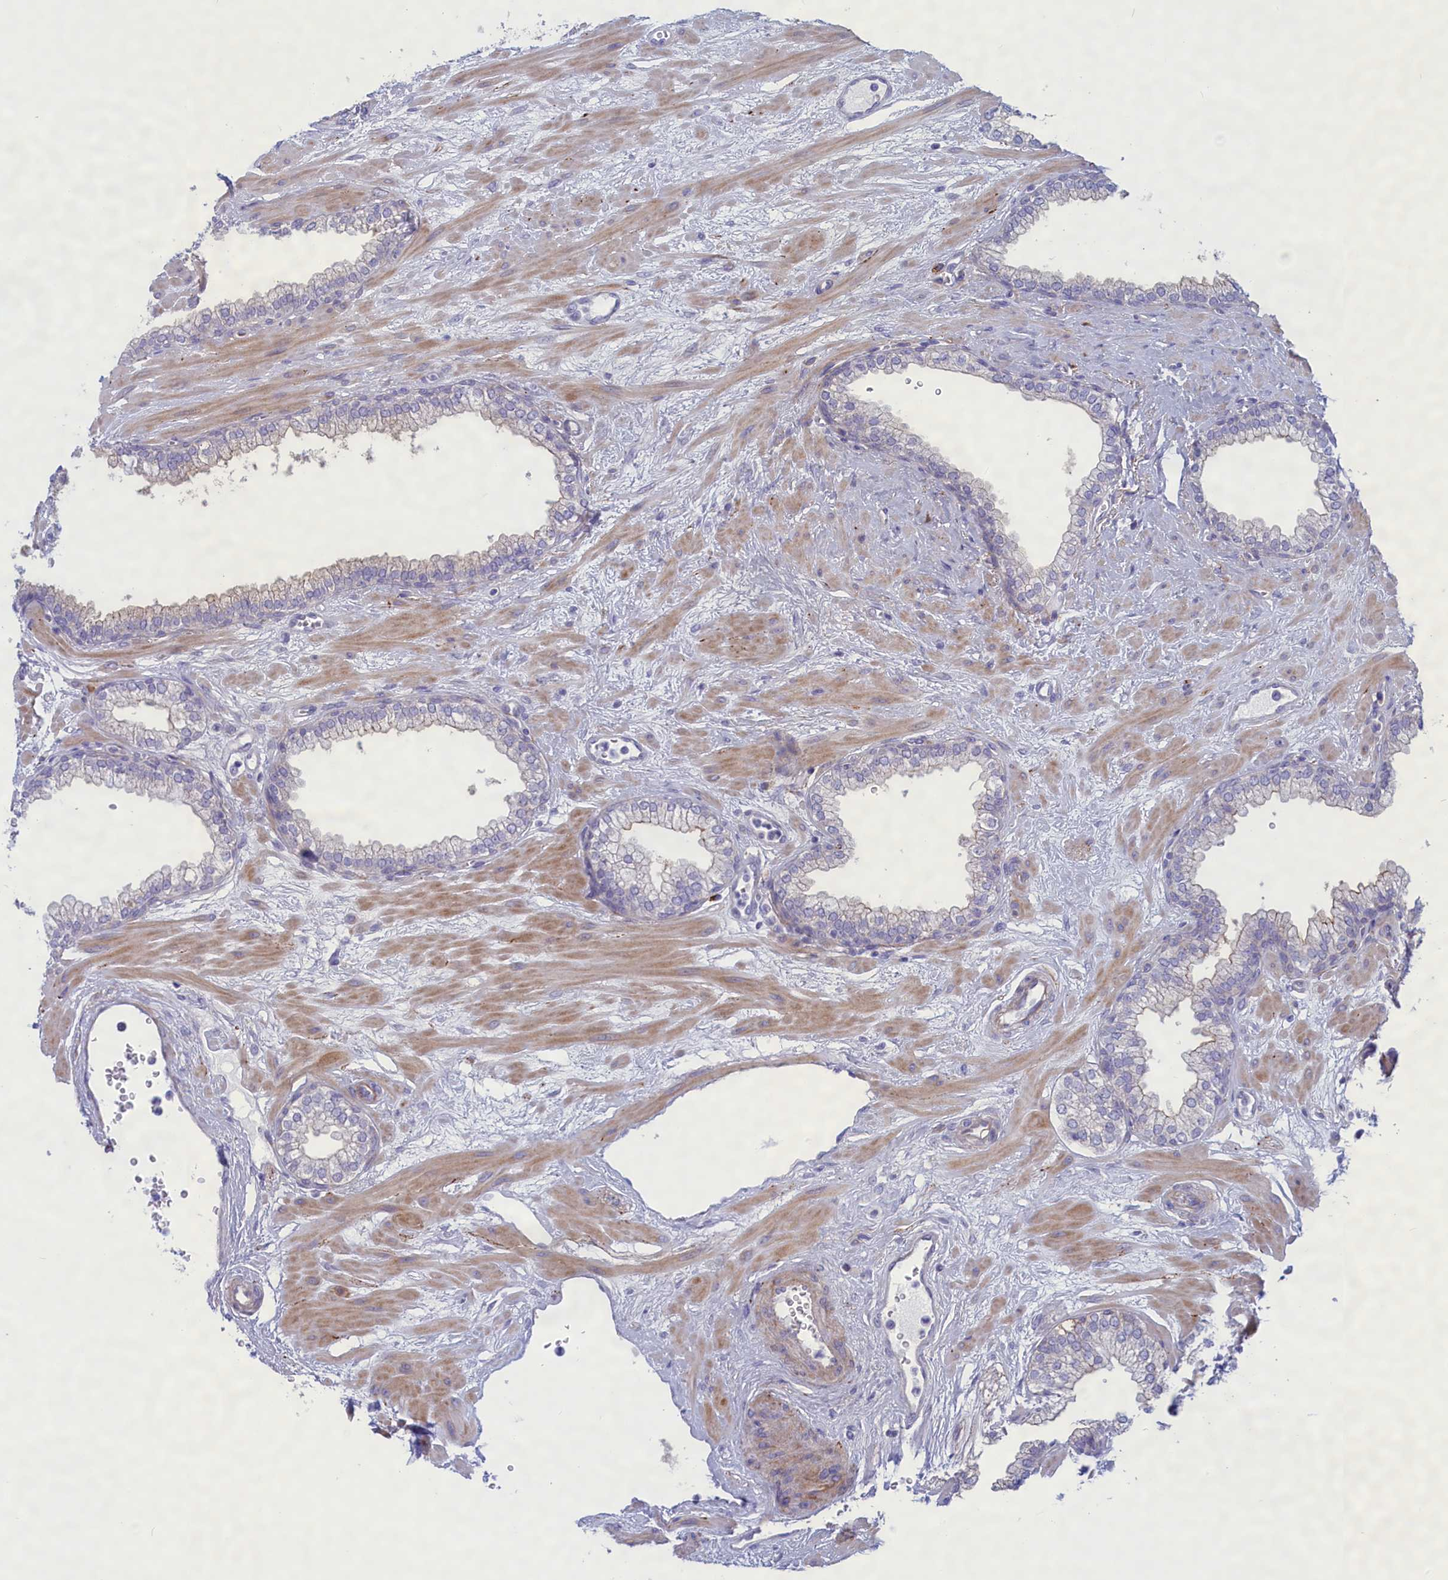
{"staining": {"intensity": "moderate", "quantity": "<25%", "location": "cytoplasmic/membranous"}, "tissue": "prostate", "cell_type": "Glandular cells", "image_type": "normal", "snomed": [{"axis": "morphology", "description": "Normal tissue, NOS"}, {"axis": "morphology", "description": "Urothelial carcinoma, Low grade"}, {"axis": "topography", "description": "Urinary bladder"}, {"axis": "topography", "description": "Prostate"}], "caption": "Normal prostate shows moderate cytoplasmic/membranous expression in about <25% of glandular cells, visualized by immunohistochemistry. The staining was performed using DAB, with brown indicating positive protein expression. Nuclei are stained blue with hematoxylin.", "gene": "MPV17L2", "patient": {"sex": "male", "age": 60}}